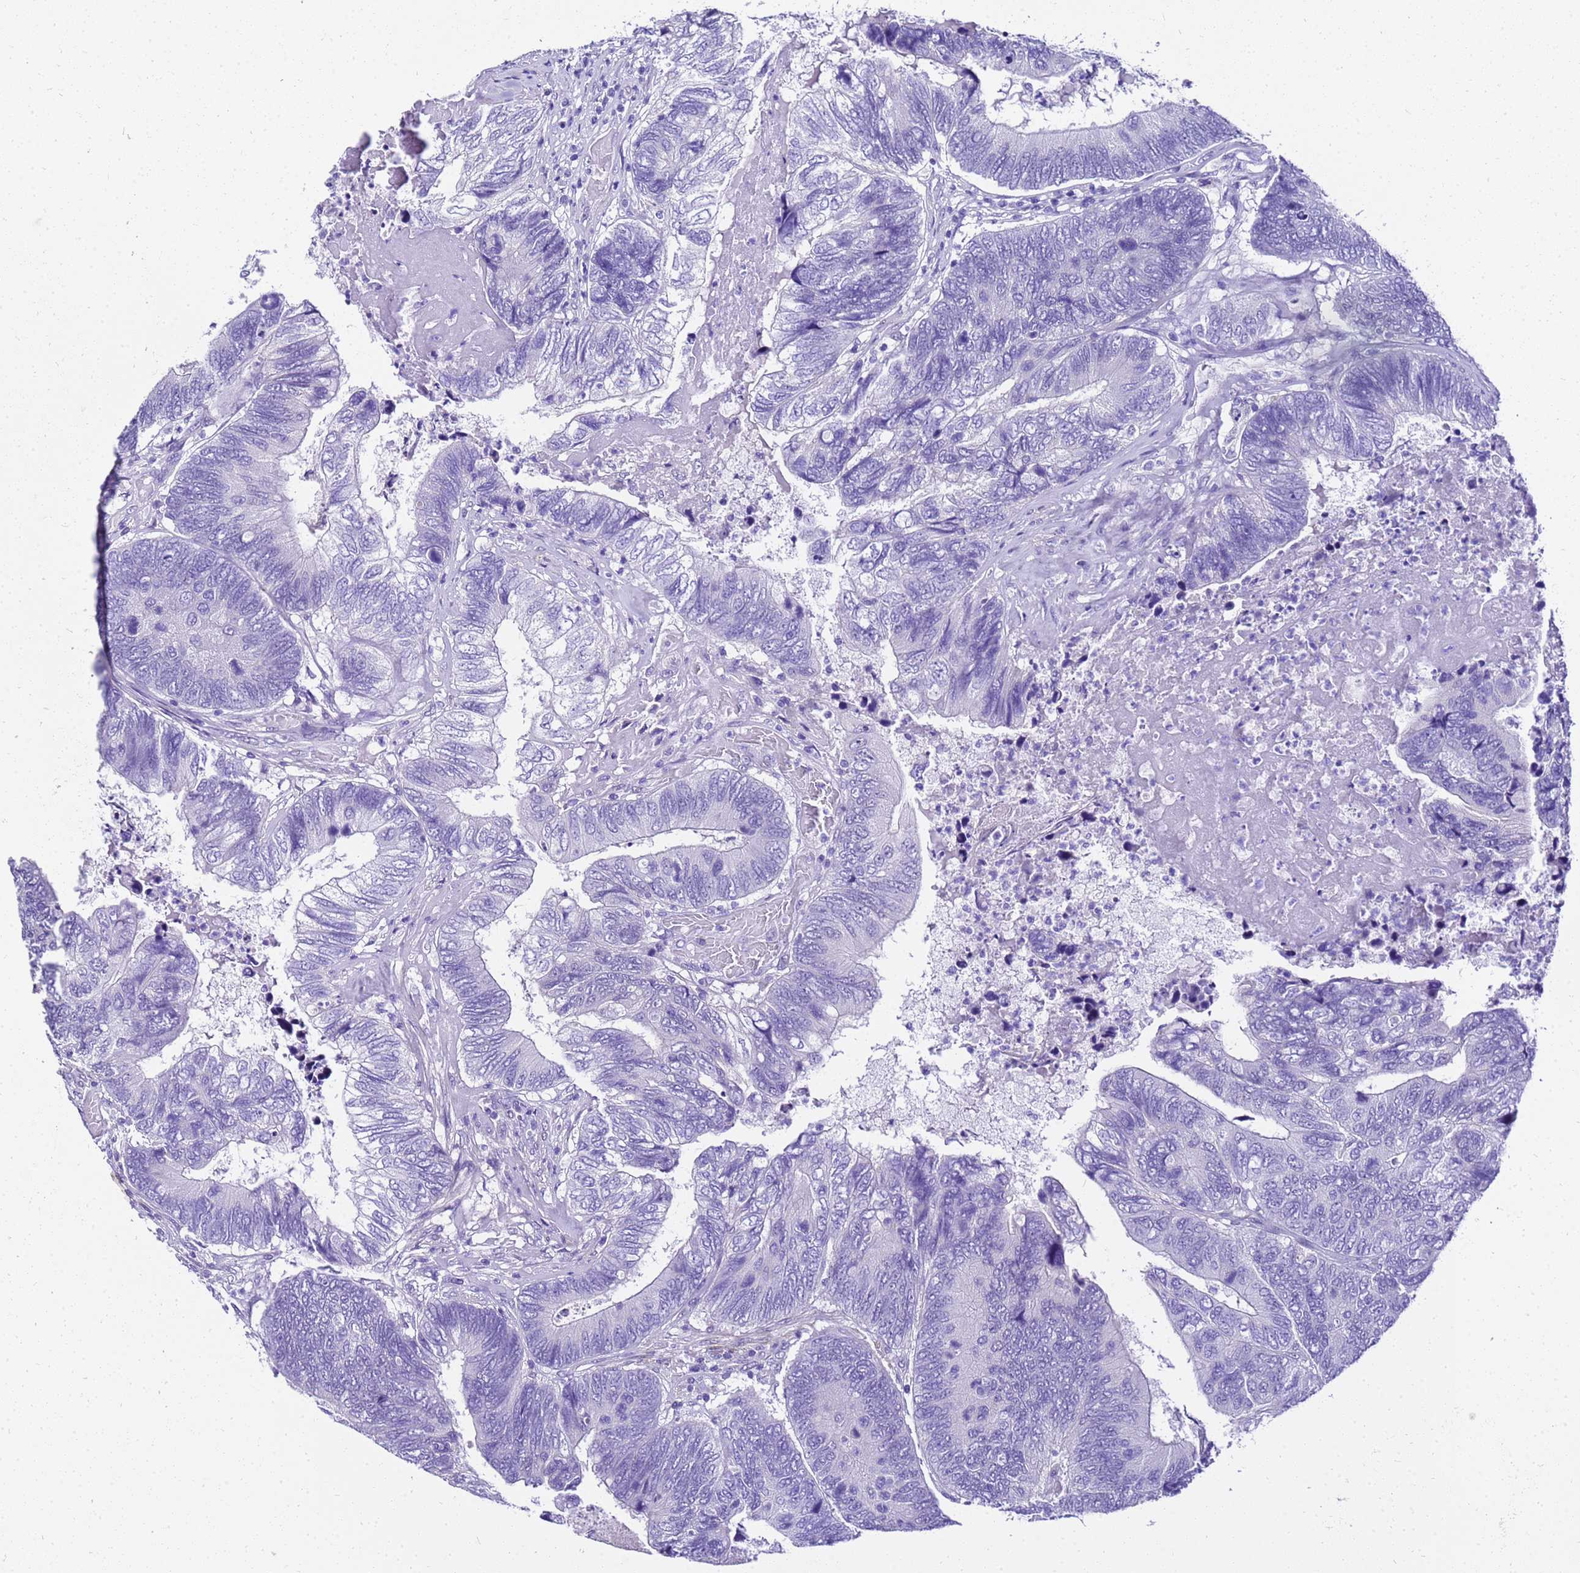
{"staining": {"intensity": "negative", "quantity": "none", "location": "none"}, "tissue": "colorectal cancer", "cell_type": "Tumor cells", "image_type": "cancer", "snomed": [{"axis": "morphology", "description": "Adenocarcinoma, NOS"}, {"axis": "topography", "description": "Colon"}], "caption": "This is an immunohistochemistry (IHC) histopathology image of colorectal adenocarcinoma. There is no positivity in tumor cells.", "gene": "HSPB6", "patient": {"sex": "female", "age": 67}}